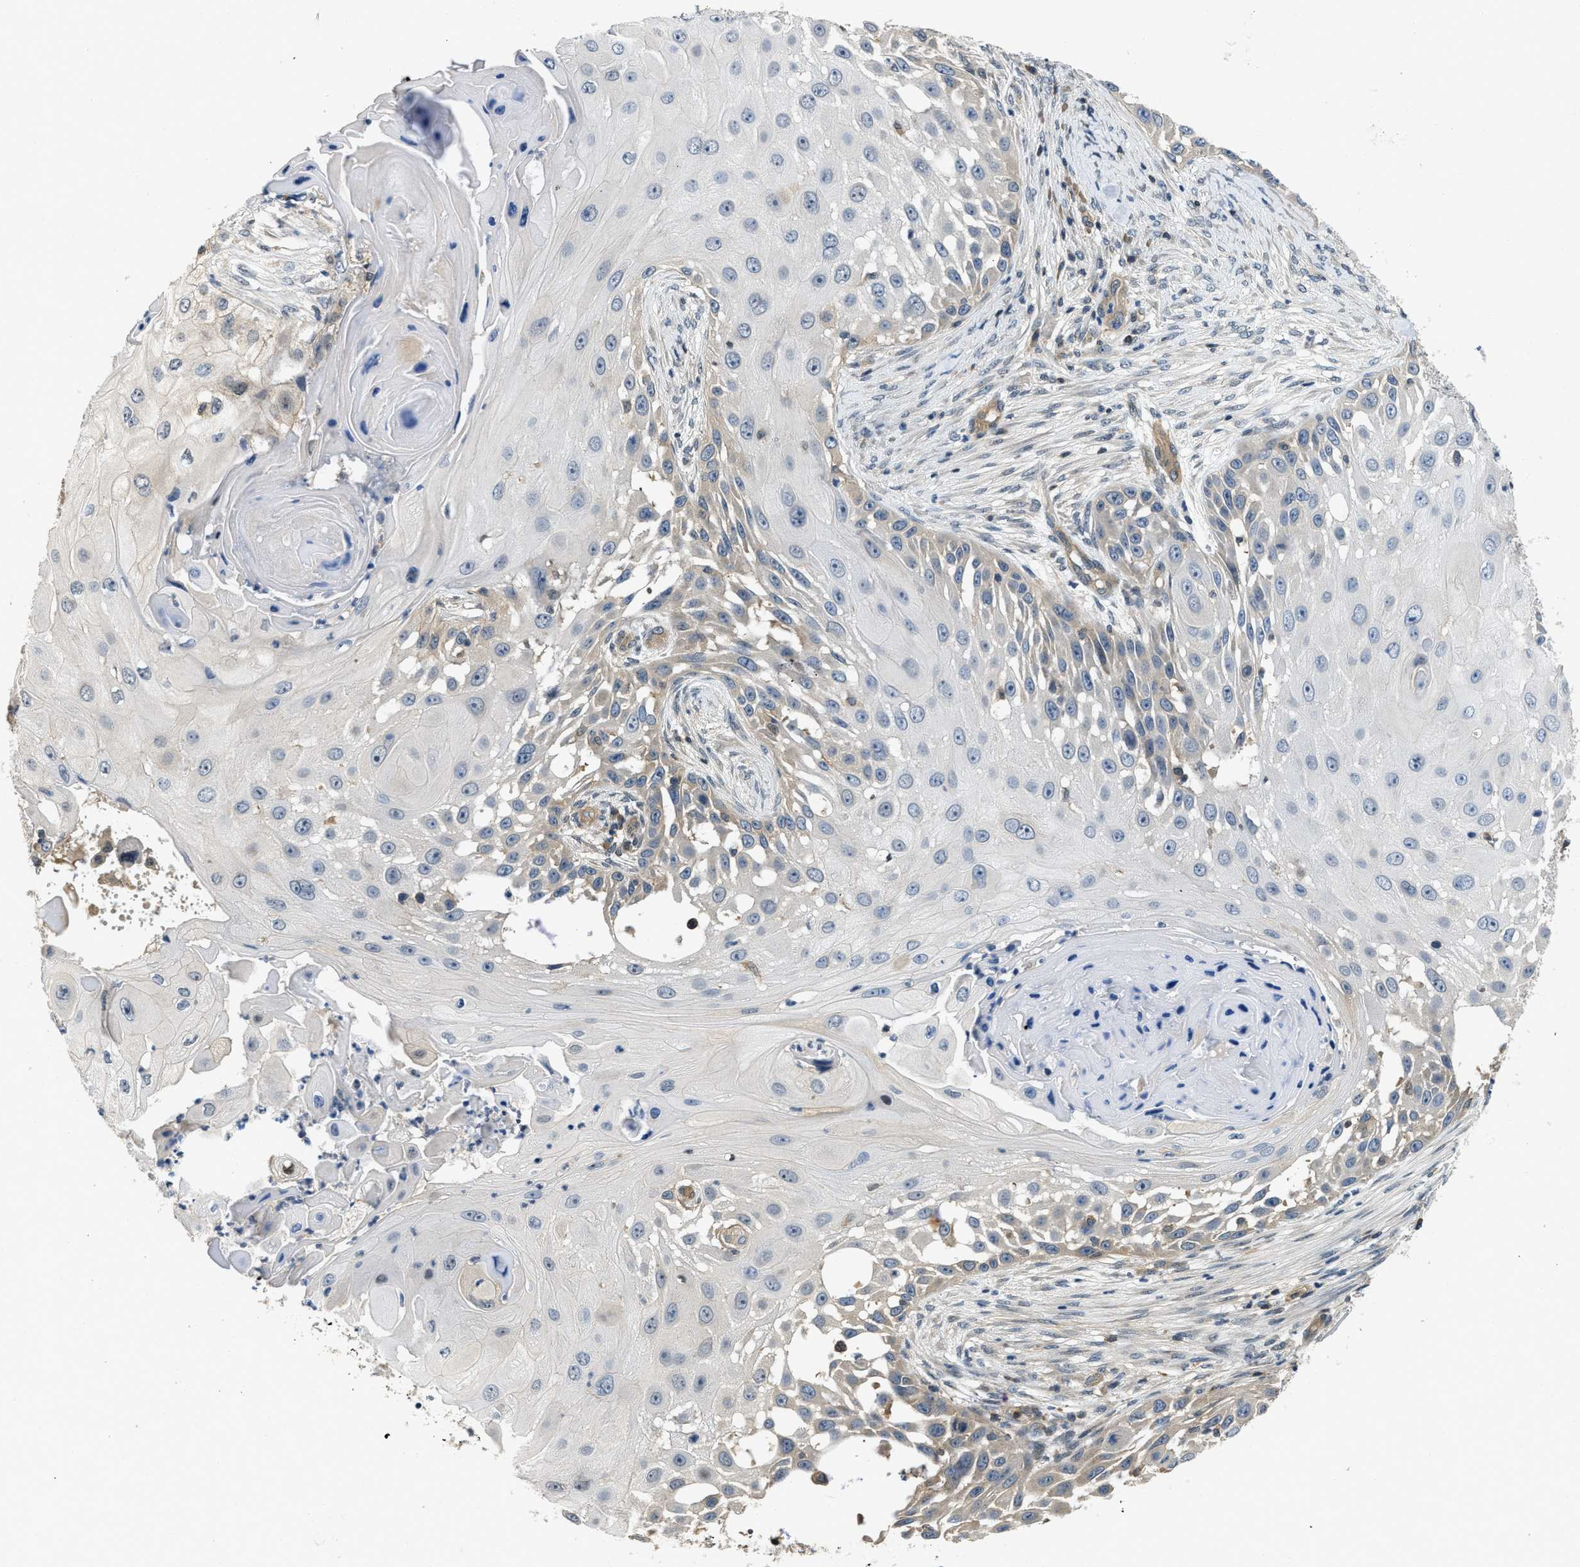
{"staining": {"intensity": "weak", "quantity": "<25%", "location": "cytoplasmic/membranous"}, "tissue": "skin cancer", "cell_type": "Tumor cells", "image_type": "cancer", "snomed": [{"axis": "morphology", "description": "Squamous cell carcinoma, NOS"}, {"axis": "topography", "description": "Skin"}], "caption": "The immunohistochemistry histopathology image has no significant positivity in tumor cells of skin squamous cell carcinoma tissue.", "gene": "TES", "patient": {"sex": "female", "age": 44}}